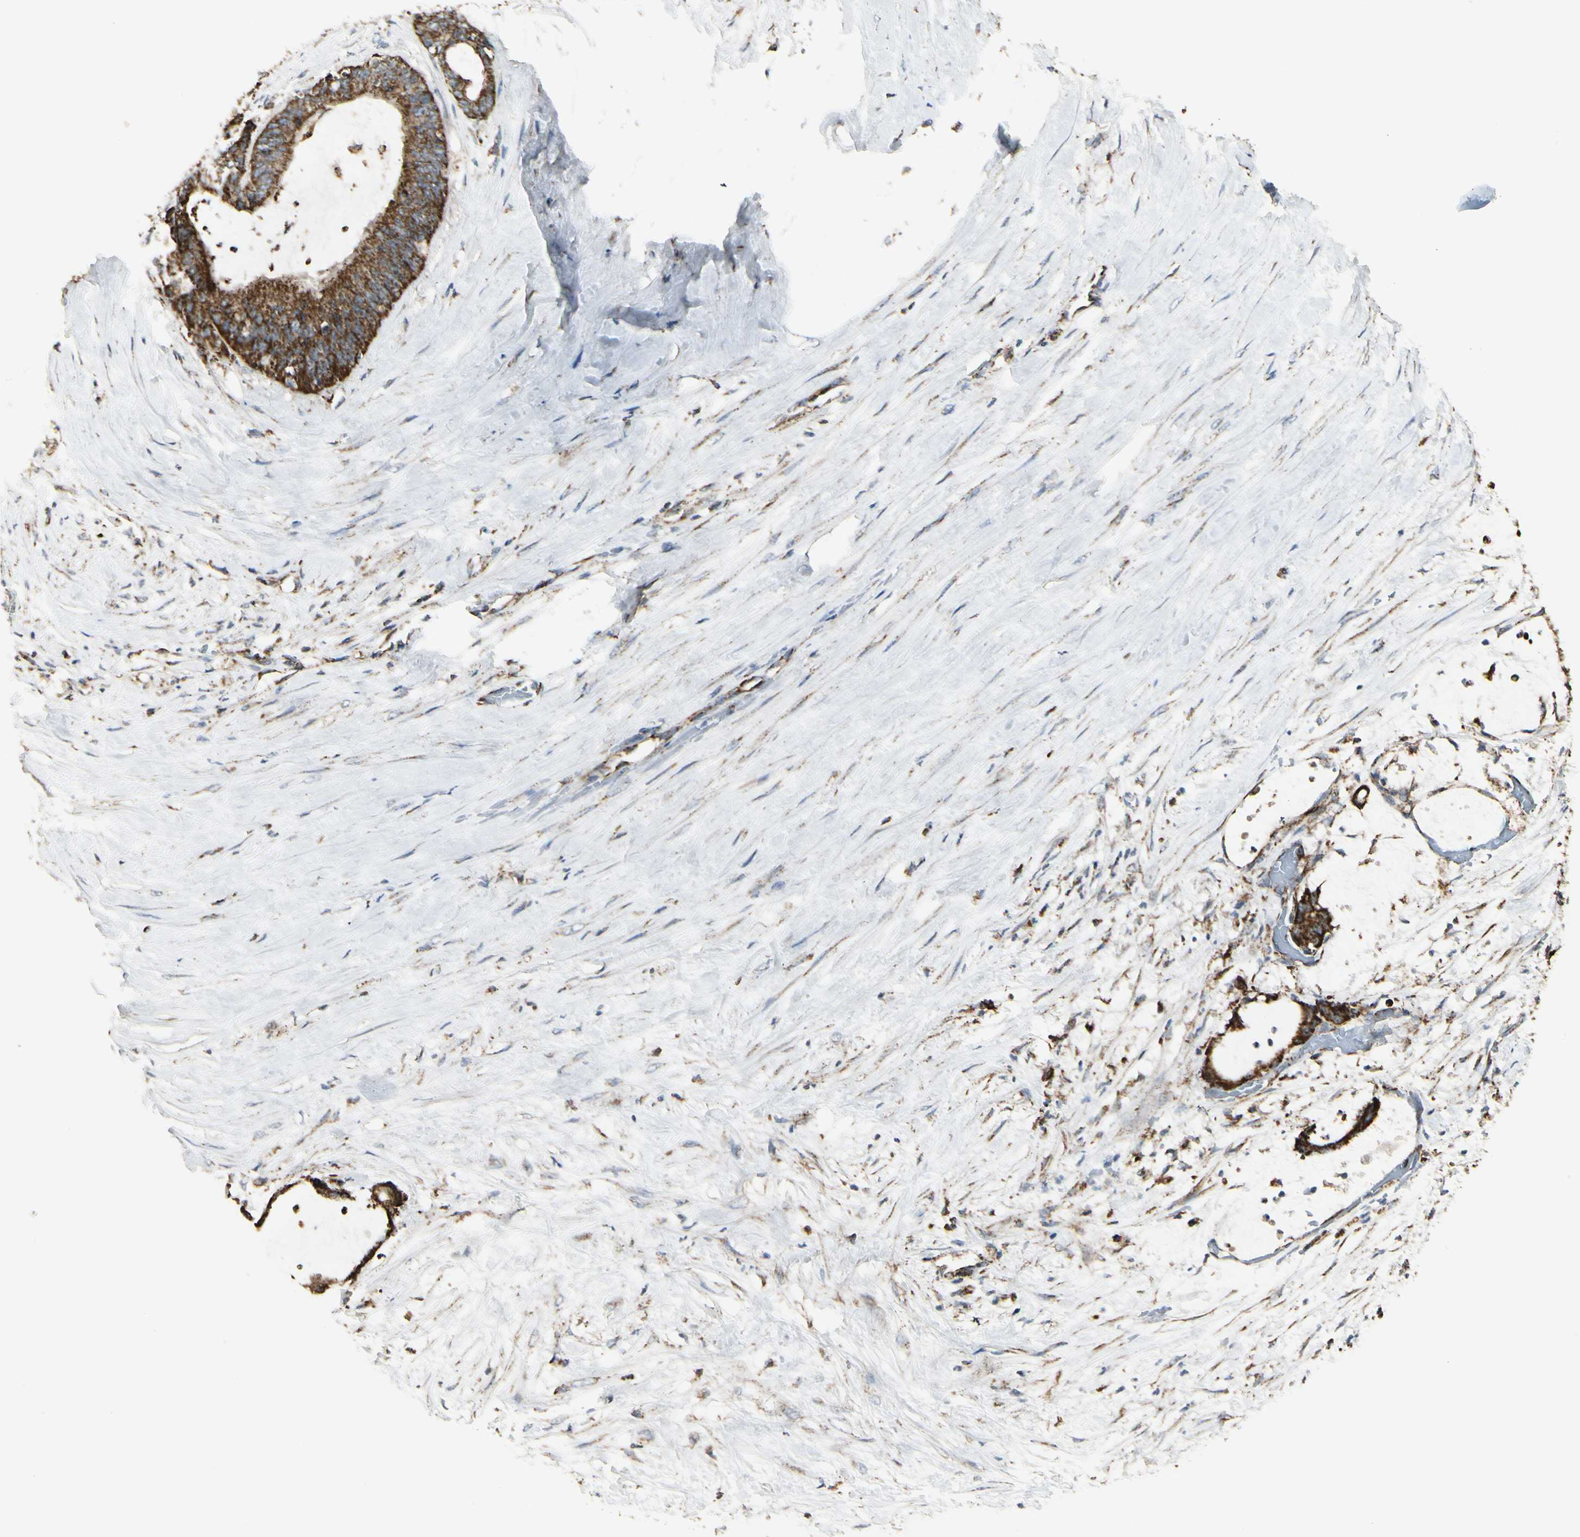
{"staining": {"intensity": "strong", "quantity": ">75%", "location": "cytoplasmic/membranous"}, "tissue": "liver cancer", "cell_type": "Tumor cells", "image_type": "cancer", "snomed": [{"axis": "morphology", "description": "Cholangiocarcinoma"}, {"axis": "topography", "description": "Liver"}], "caption": "Tumor cells display high levels of strong cytoplasmic/membranous staining in approximately >75% of cells in liver cholangiocarcinoma.", "gene": "ANKS6", "patient": {"sex": "female", "age": 73}}